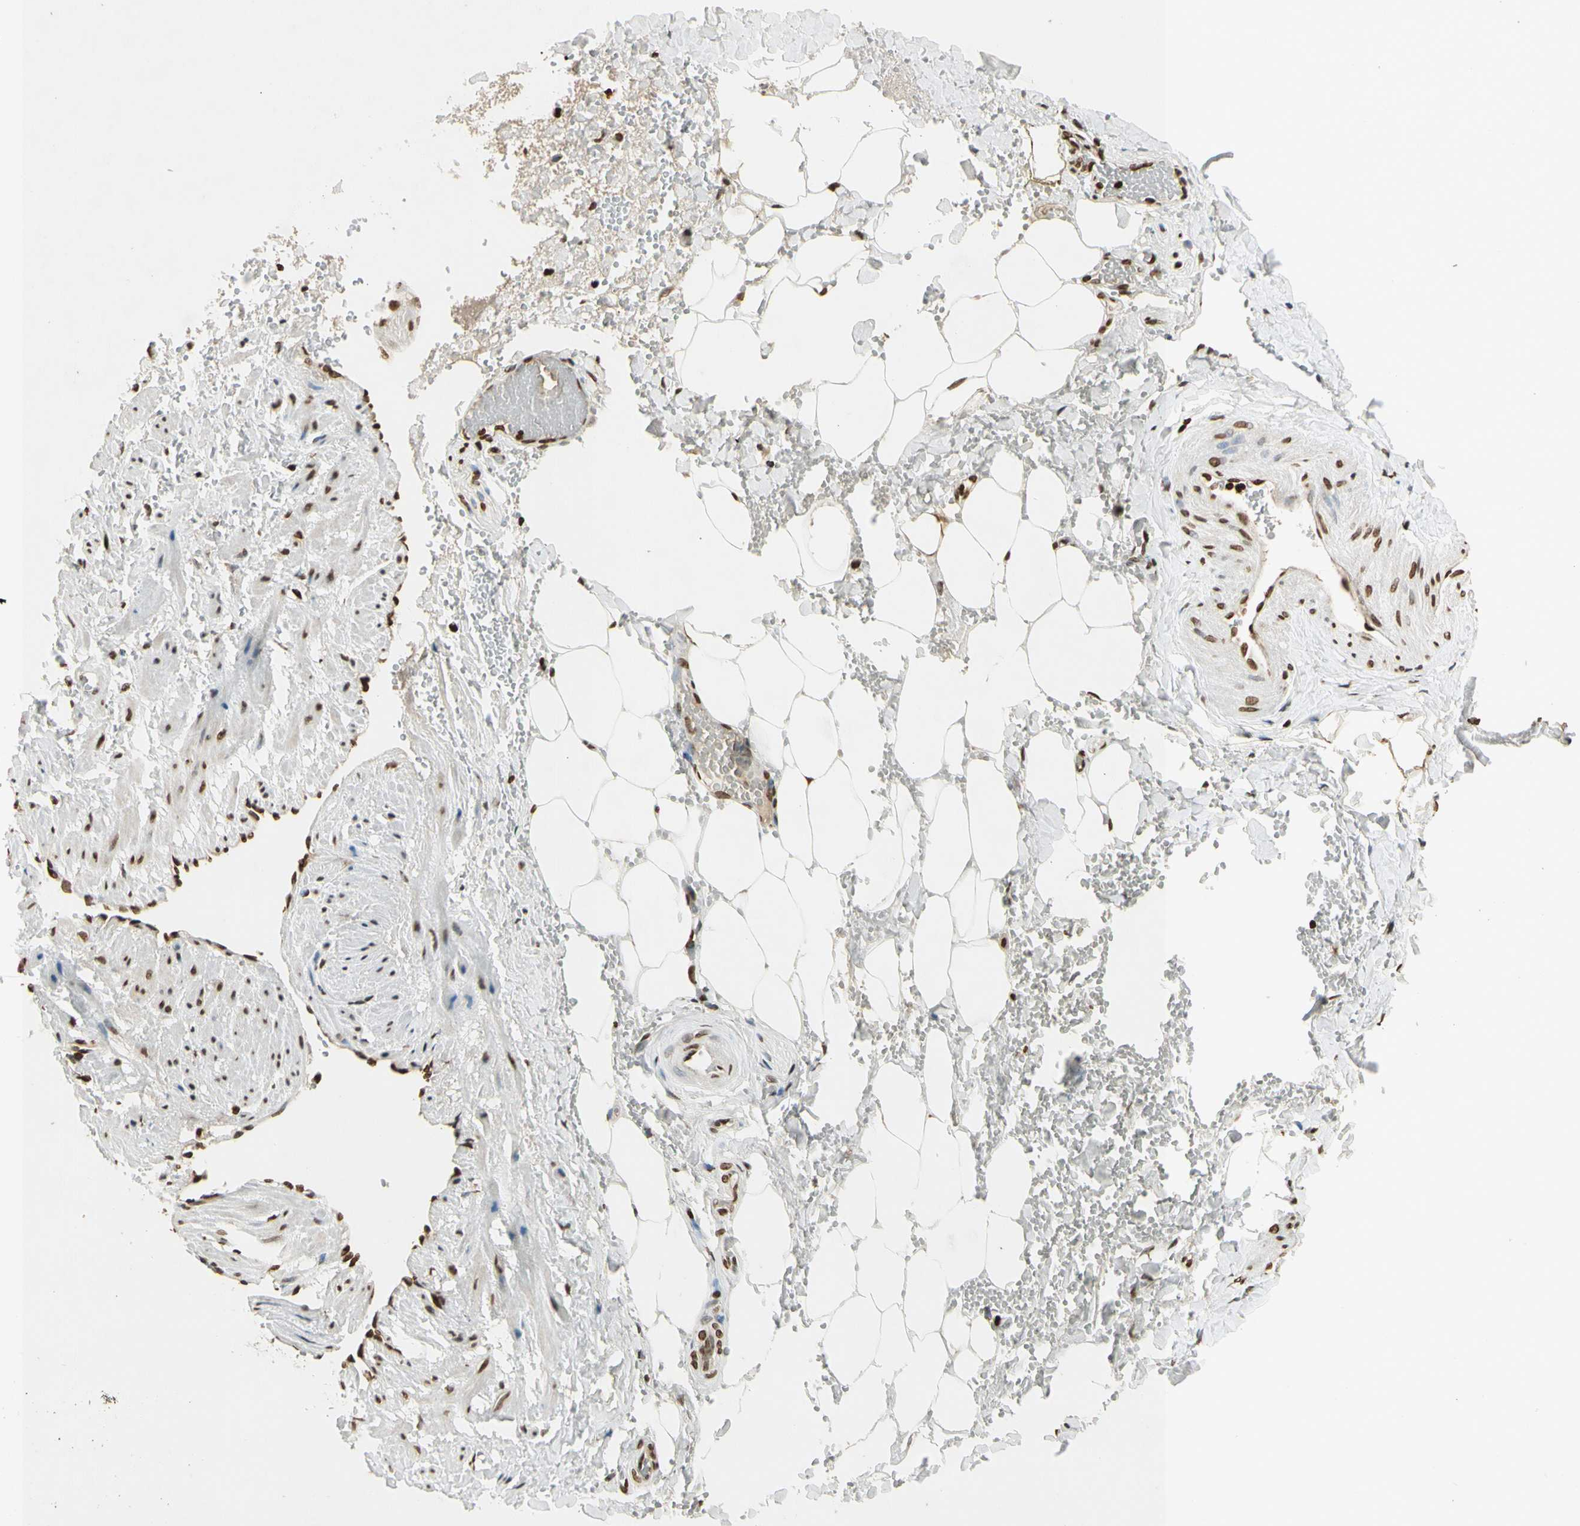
{"staining": {"intensity": "strong", "quantity": ">75%", "location": "nuclear"}, "tissue": "adipose tissue", "cell_type": "Adipocytes", "image_type": "normal", "snomed": [{"axis": "morphology", "description": "Normal tissue, NOS"}, {"axis": "topography", "description": "Soft tissue"}, {"axis": "topography", "description": "Vascular tissue"}], "caption": "Immunohistochemistry (IHC) (DAB (3,3'-diaminobenzidine)) staining of normal human adipose tissue demonstrates strong nuclear protein staining in approximately >75% of adipocytes.", "gene": "RORA", "patient": {"sex": "female", "age": 35}}